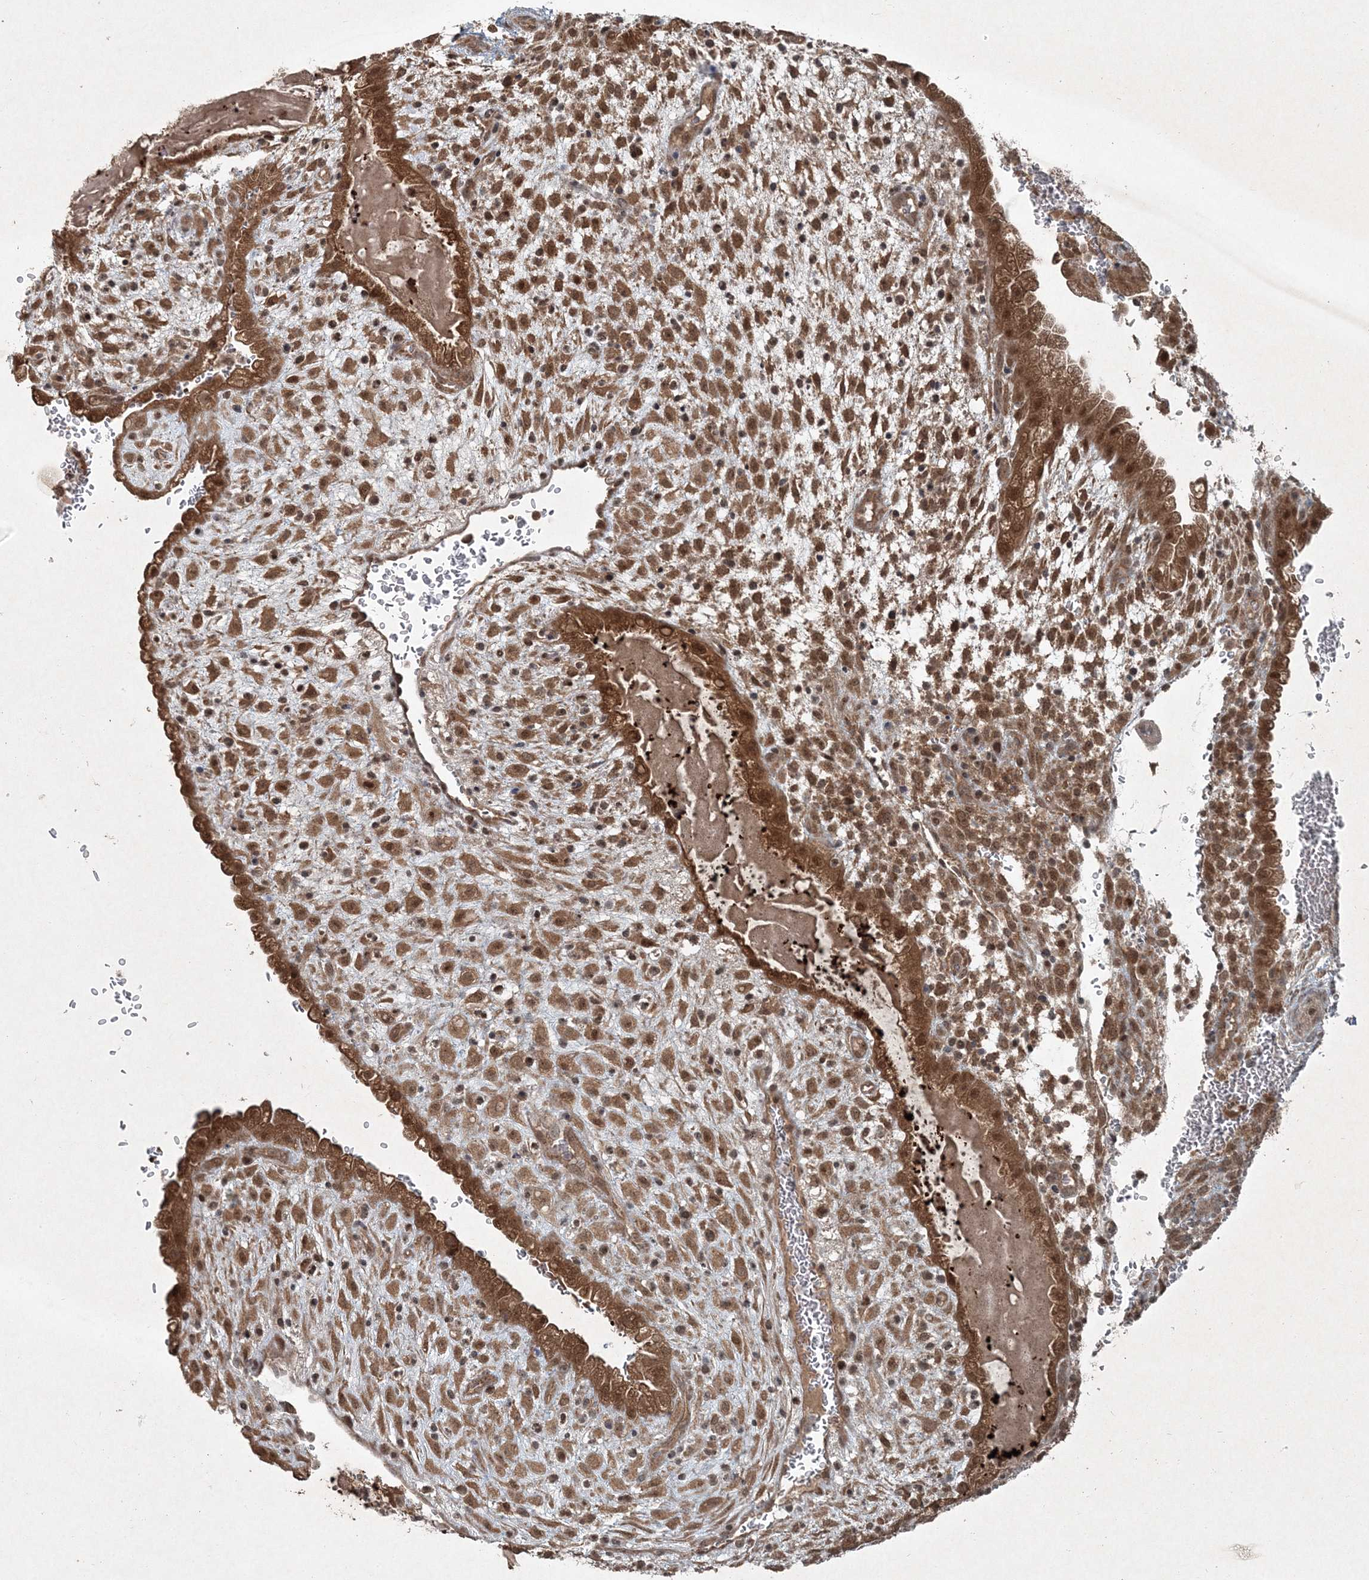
{"staining": {"intensity": "moderate", "quantity": ">75%", "location": "cytoplasmic/membranous,nuclear"}, "tissue": "placenta", "cell_type": "Decidual cells", "image_type": "normal", "snomed": [{"axis": "morphology", "description": "Normal tissue, NOS"}, {"axis": "topography", "description": "Placenta"}], "caption": "DAB (3,3'-diaminobenzidine) immunohistochemical staining of unremarkable human placenta reveals moderate cytoplasmic/membranous,nuclear protein expression in approximately >75% of decidual cells.", "gene": "FBXL17", "patient": {"sex": "female", "age": 35}}